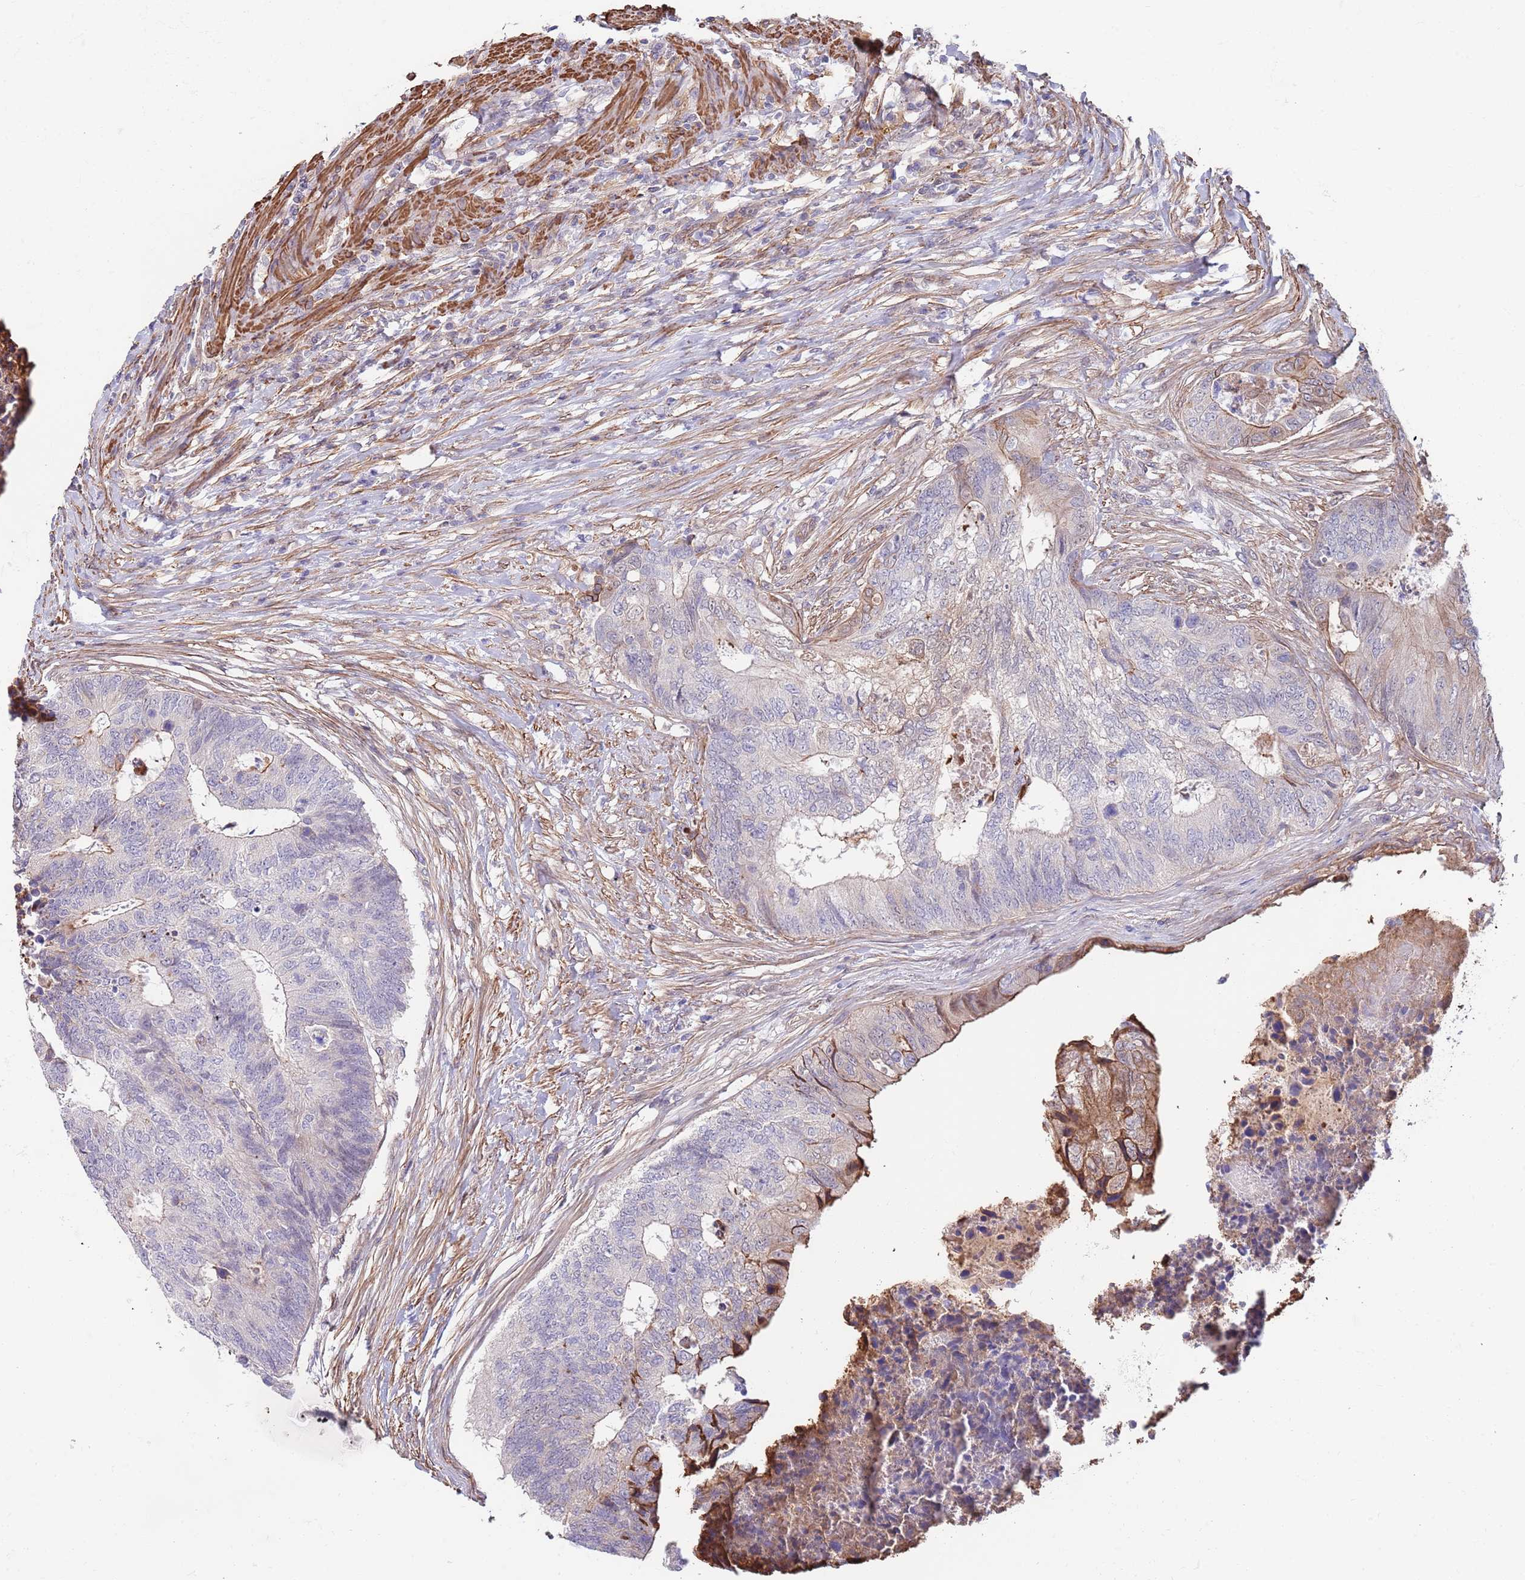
{"staining": {"intensity": "moderate", "quantity": "<25%", "location": "cytoplasmic/membranous"}, "tissue": "colorectal cancer", "cell_type": "Tumor cells", "image_type": "cancer", "snomed": [{"axis": "morphology", "description": "Adenocarcinoma, NOS"}, {"axis": "topography", "description": "Colon"}], "caption": "Immunohistochemical staining of human colorectal adenocarcinoma demonstrates low levels of moderate cytoplasmic/membranous protein positivity in about <25% of tumor cells. The staining was performed using DAB (3,3'-diaminobenzidine), with brown indicating positive protein expression. Nuclei are stained blue with hematoxylin.", "gene": "BPNT1", "patient": {"sex": "female", "age": 67}}